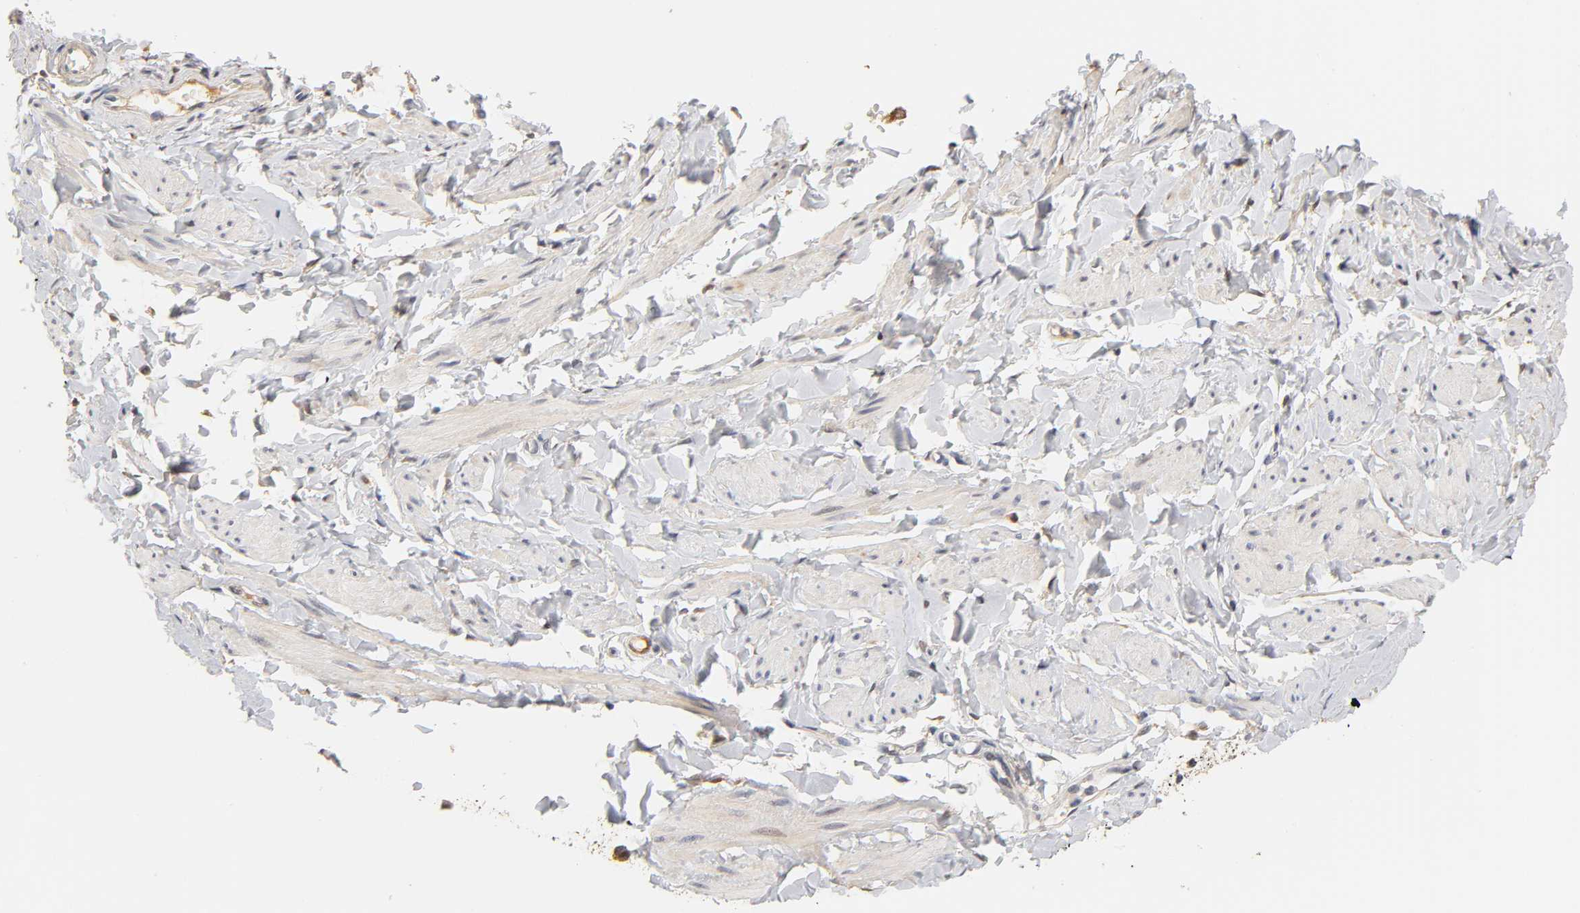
{"staining": {"intensity": "moderate", "quantity": "<25%", "location": "cytoplasmic/membranous,nuclear"}, "tissue": "vagina", "cell_type": "Squamous epithelial cells", "image_type": "normal", "snomed": [{"axis": "morphology", "description": "Normal tissue, NOS"}, {"axis": "topography", "description": "Vagina"}], "caption": "Approximately <25% of squamous epithelial cells in unremarkable vagina exhibit moderate cytoplasmic/membranous,nuclear protein positivity as visualized by brown immunohistochemical staining.", "gene": "GSTZ1", "patient": {"sex": "female", "age": 55}}